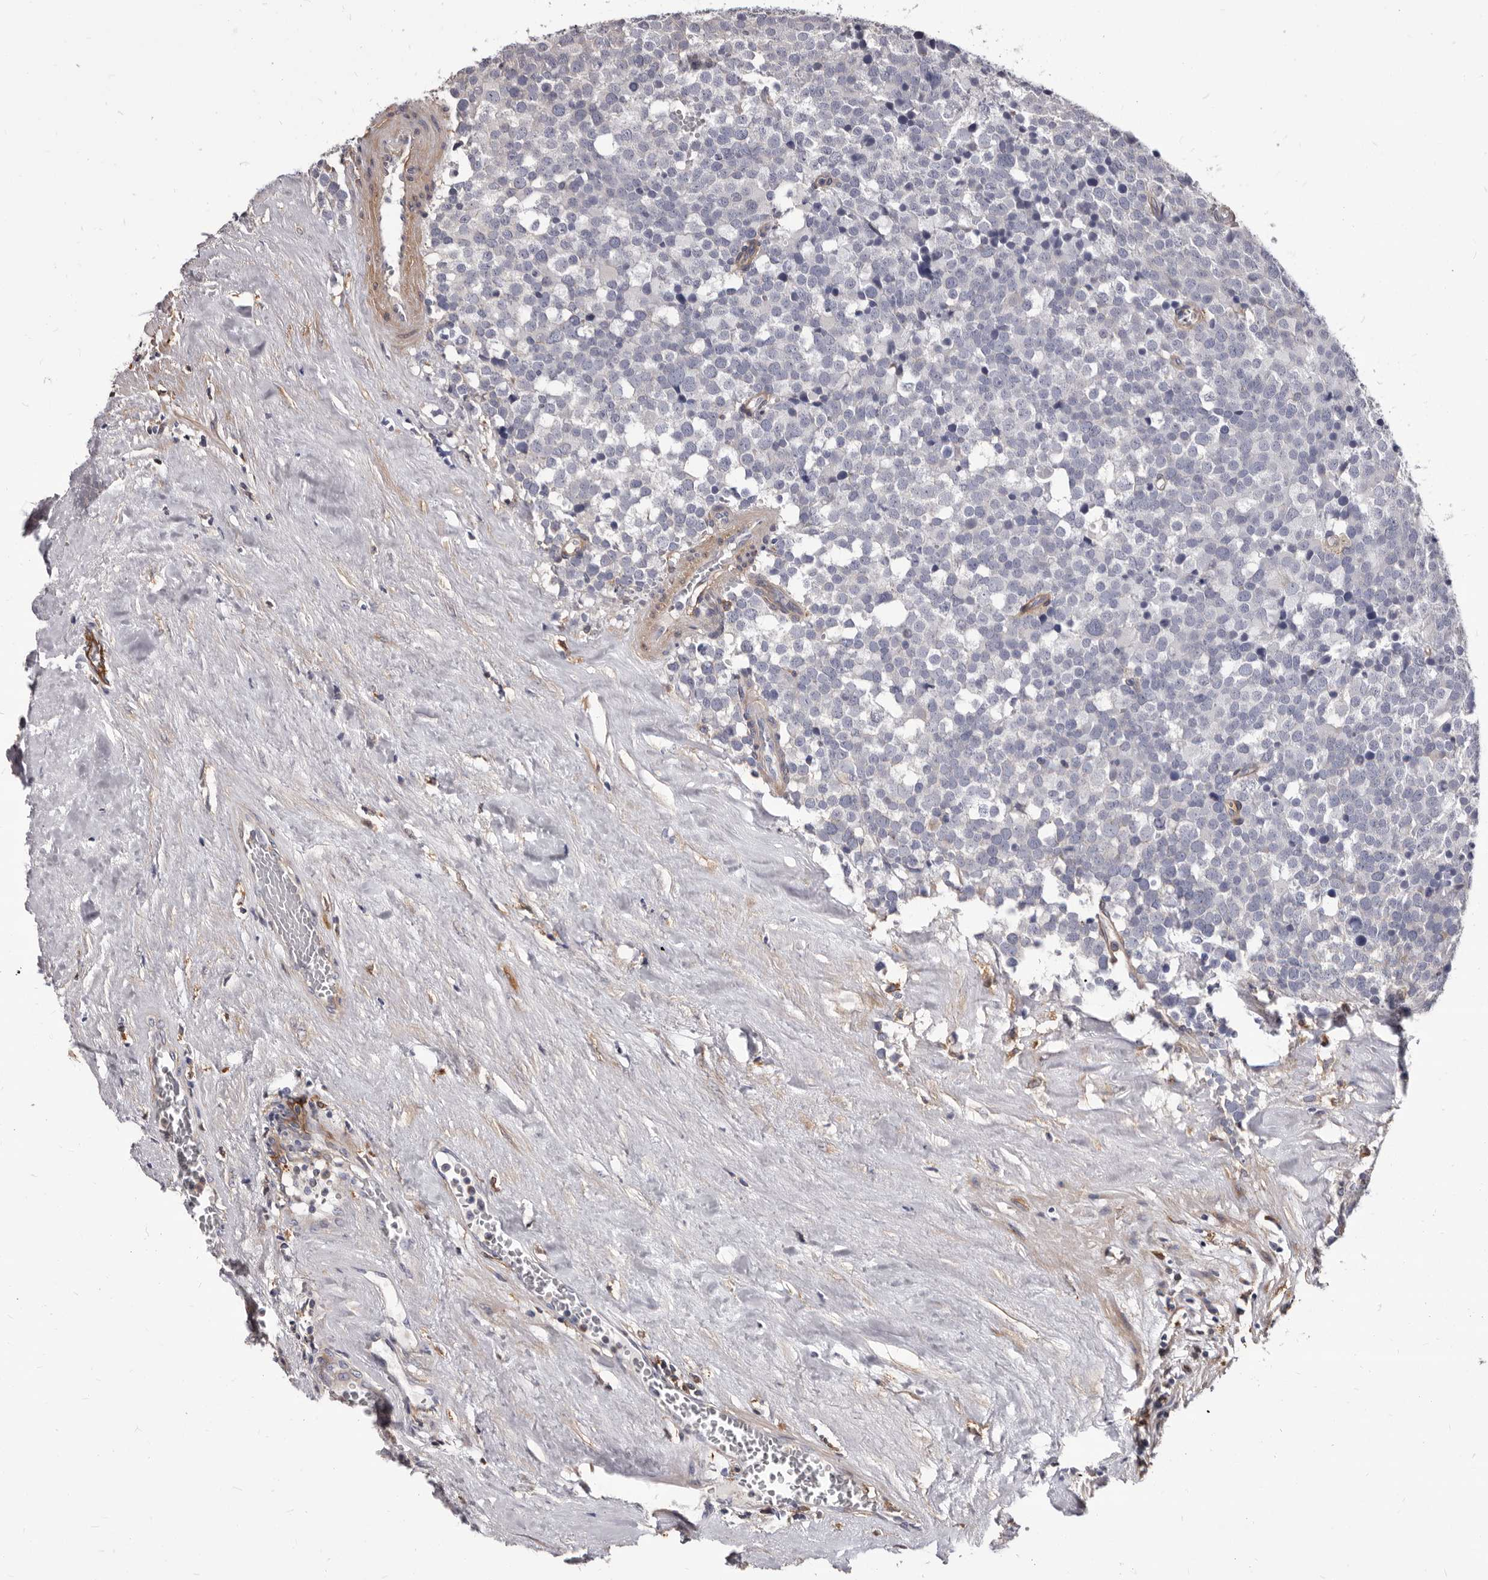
{"staining": {"intensity": "negative", "quantity": "none", "location": "none"}, "tissue": "testis cancer", "cell_type": "Tumor cells", "image_type": "cancer", "snomed": [{"axis": "morphology", "description": "Seminoma, NOS"}, {"axis": "topography", "description": "Testis"}], "caption": "A histopathology image of testis seminoma stained for a protein displays no brown staining in tumor cells. (Brightfield microscopy of DAB immunohistochemistry at high magnification).", "gene": "NIBAN1", "patient": {"sex": "male", "age": 71}}